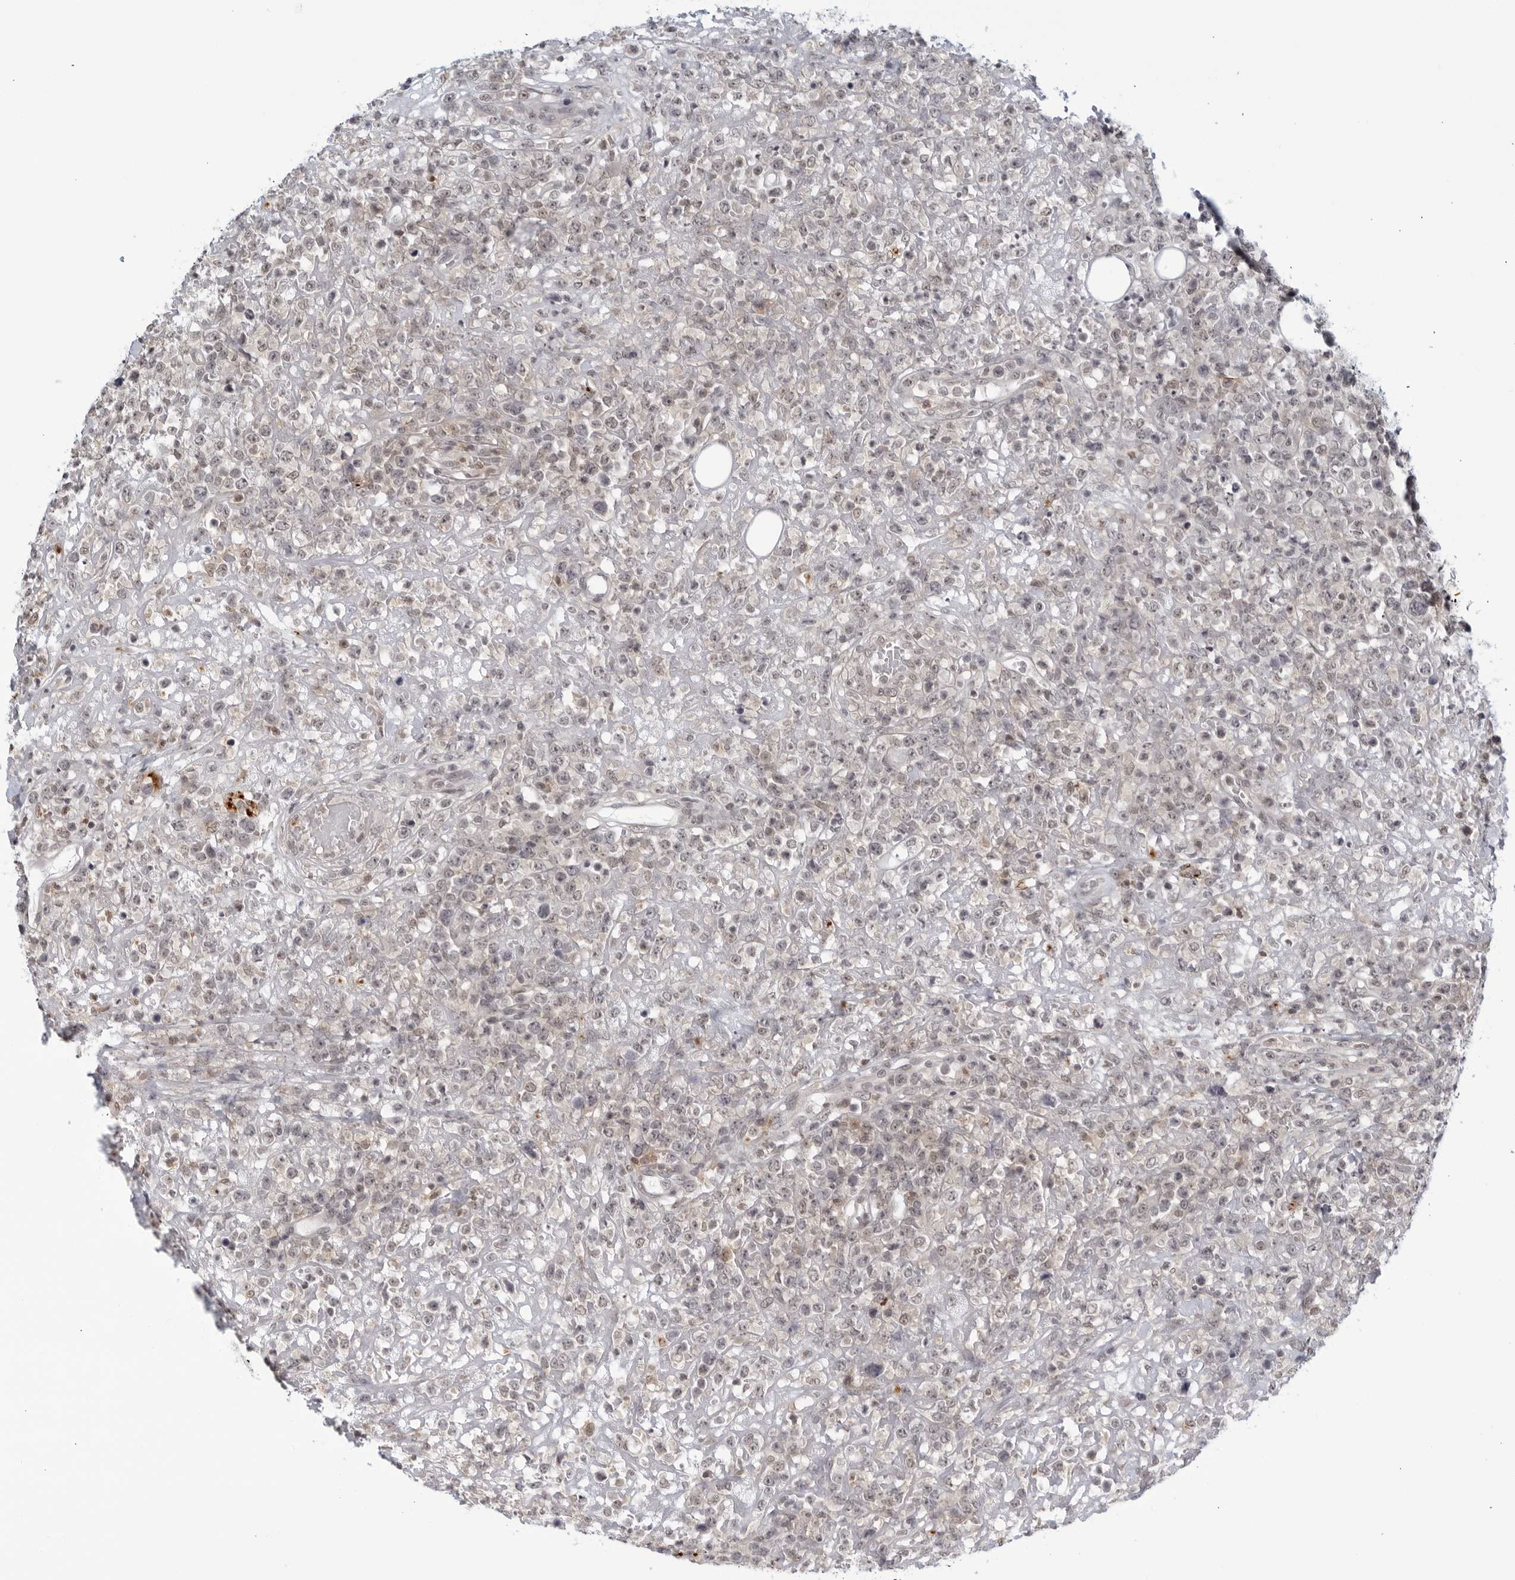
{"staining": {"intensity": "weak", "quantity": "25%-75%", "location": "nuclear"}, "tissue": "lymphoma", "cell_type": "Tumor cells", "image_type": "cancer", "snomed": [{"axis": "morphology", "description": "Malignant lymphoma, non-Hodgkin's type, High grade"}, {"axis": "topography", "description": "Colon"}], "caption": "Protein expression analysis of high-grade malignant lymphoma, non-Hodgkin's type displays weak nuclear staining in about 25%-75% of tumor cells.", "gene": "CC2D1B", "patient": {"sex": "female", "age": 53}}